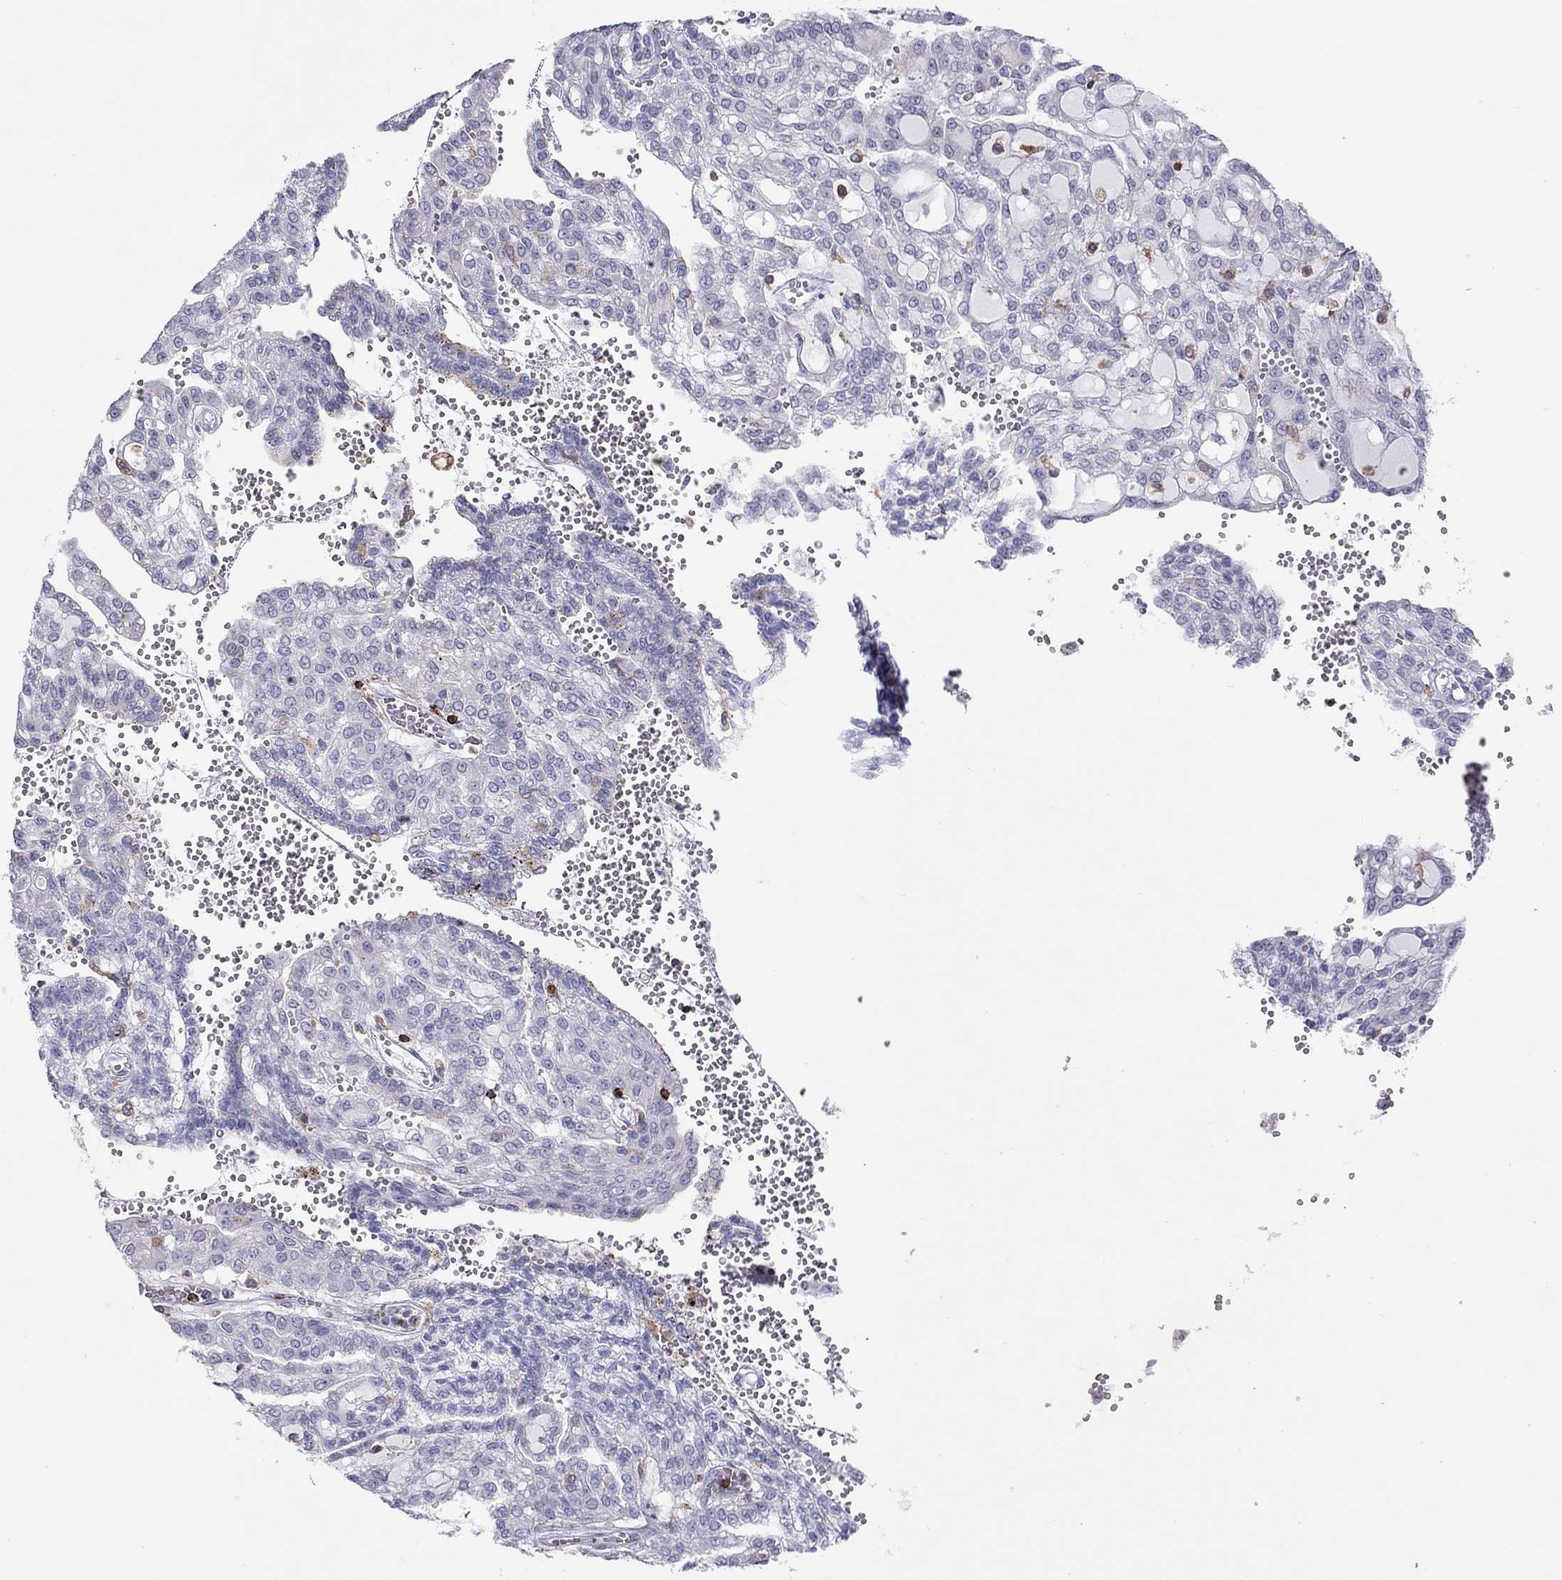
{"staining": {"intensity": "negative", "quantity": "none", "location": "none"}, "tissue": "renal cancer", "cell_type": "Tumor cells", "image_type": "cancer", "snomed": [{"axis": "morphology", "description": "Adenocarcinoma, NOS"}, {"axis": "topography", "description": "Kidney"}], "caption": "Tumor cells show no significant positivity in renal cancer.", "gene": "MND1", "patient": {"sex": "male", "age": 63}}